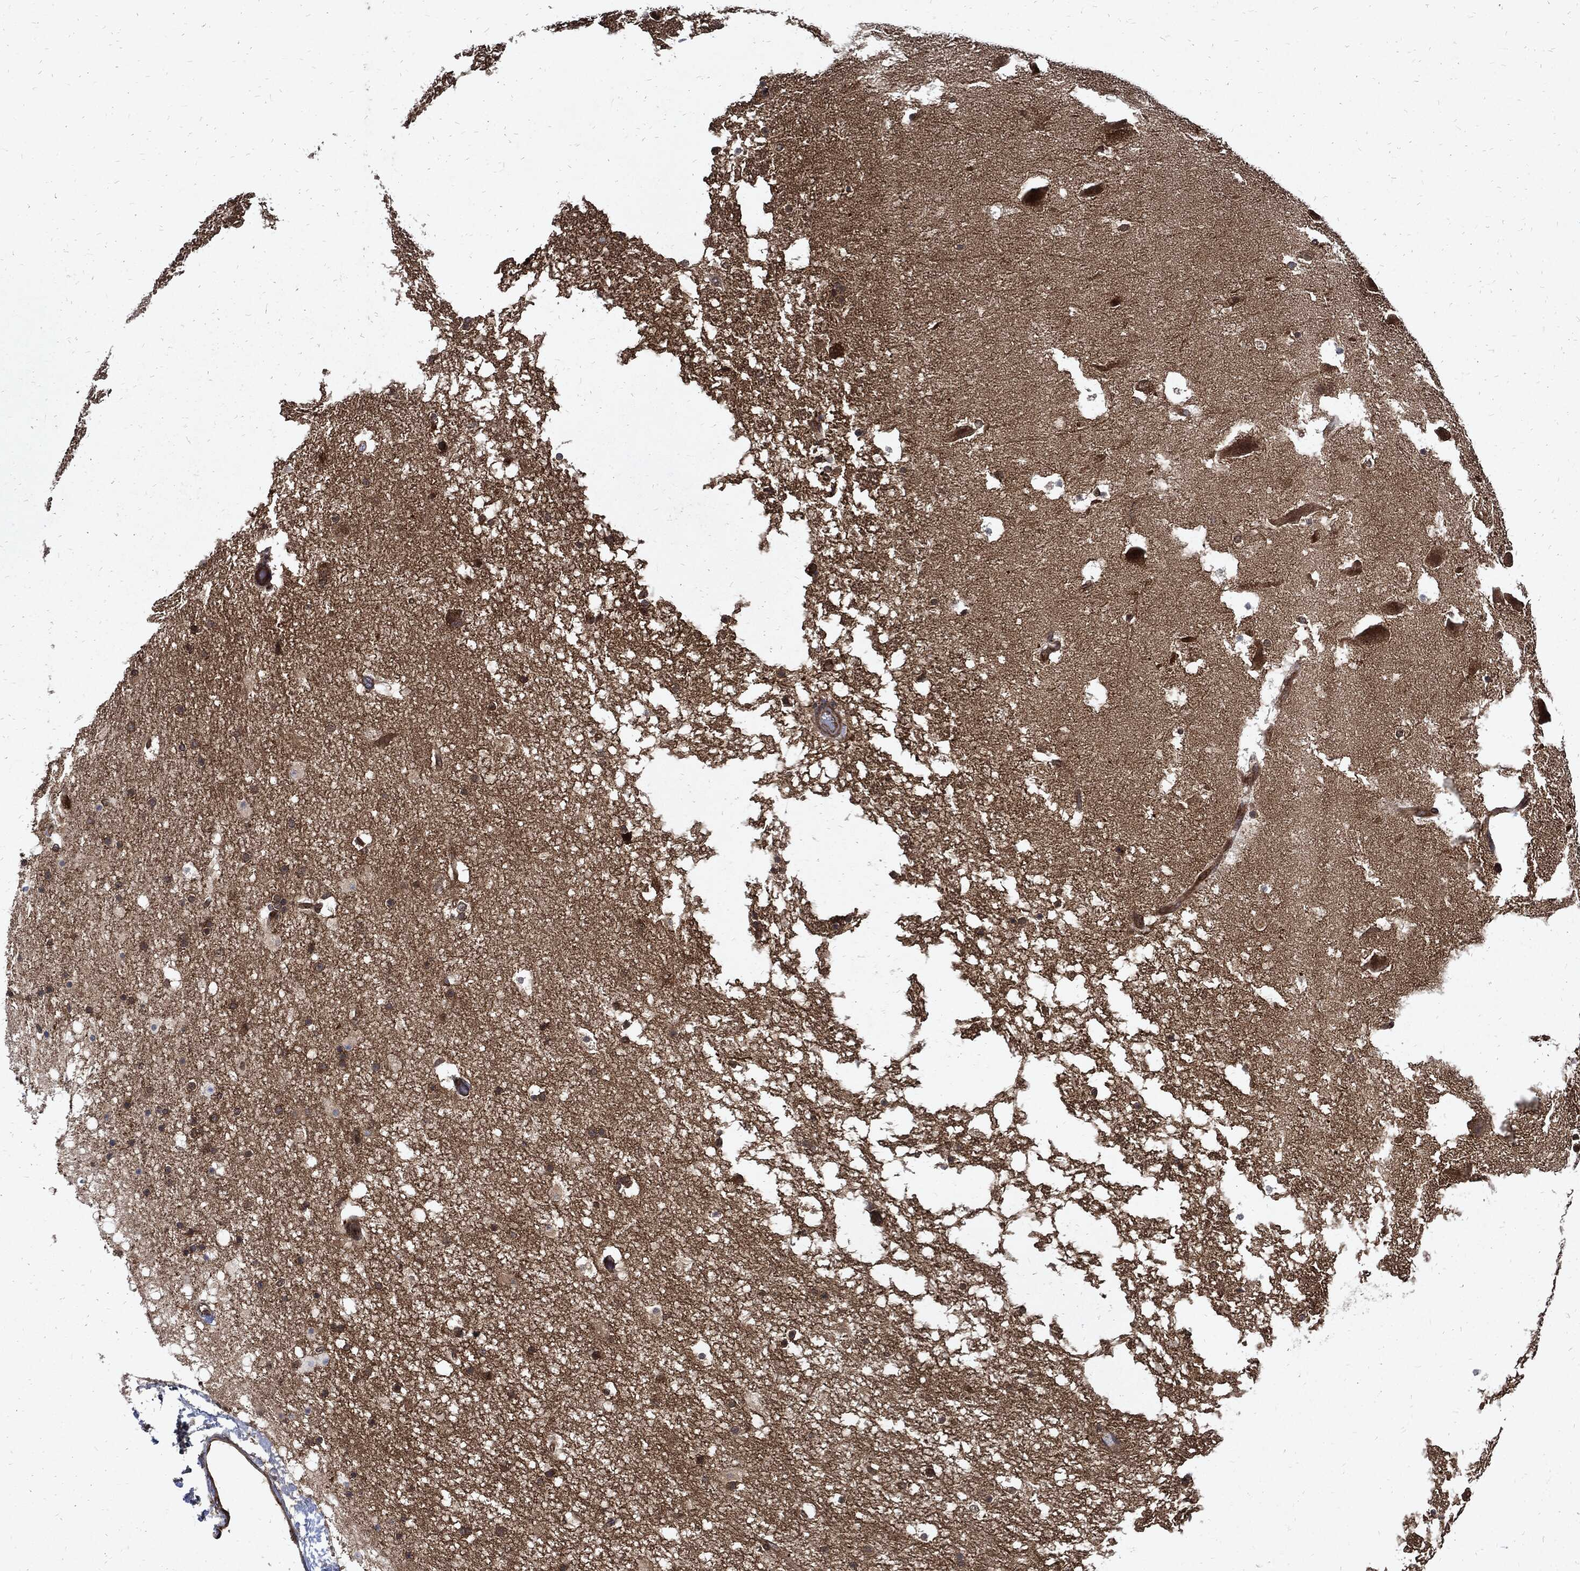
{"staining": {"intensity": "moderate", "quantity": "<25%", "location": "cytoplasmic/membranous"}, "tissue": "hippocampus", "cell_type": "Glial cells", "image_type": "normal", "snomed": [{"axis": "morphology", "description": "Normal tissue, NOS"}, {"axis": "topography", "description": "Hippocampus"}], "caption": "Normal hippocampus displays moderate cytoplasmic/membranous positivity in about <25% of glial cells.", "gene": "DCTN1", "patient": {"sex": "male", "age": 51}}